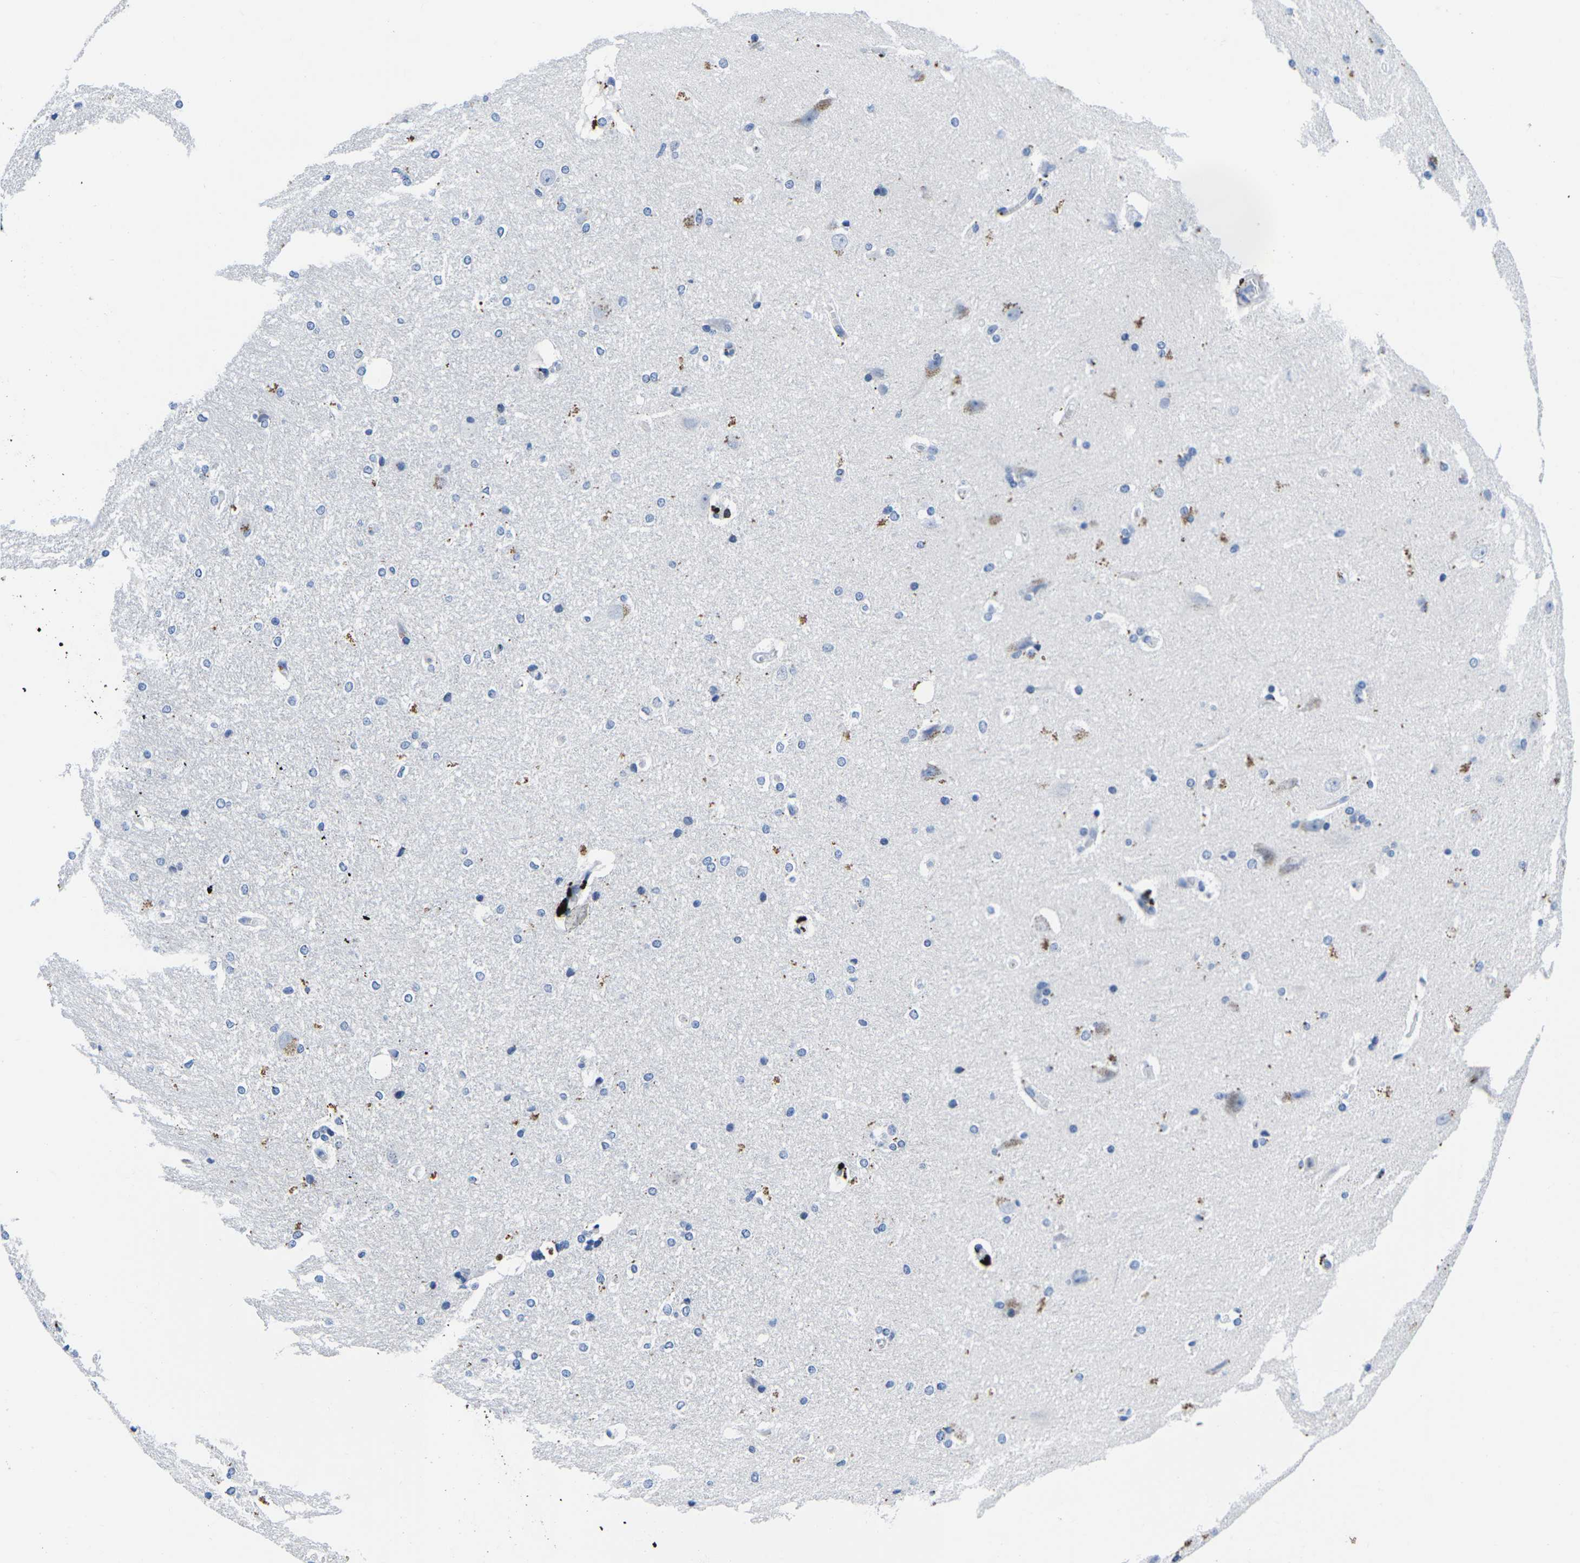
{"staining": {"intensity": "negative", "quantity": "none", "location": "none"}, "tissue": "hippocampus", "cell_type": "Glial cells", "image_type": "normal", "snomed": [{"axis": "morphology", "description": "Normal tissue, NOS"}, {"axis": "topography", "description": "Hippocampus"}], "caption": "Protein analysis of benign hippocampus shows no significant positivity in glial cells.", "gene": "CTSW", "patient": {"sex": "female", "age": 19}}